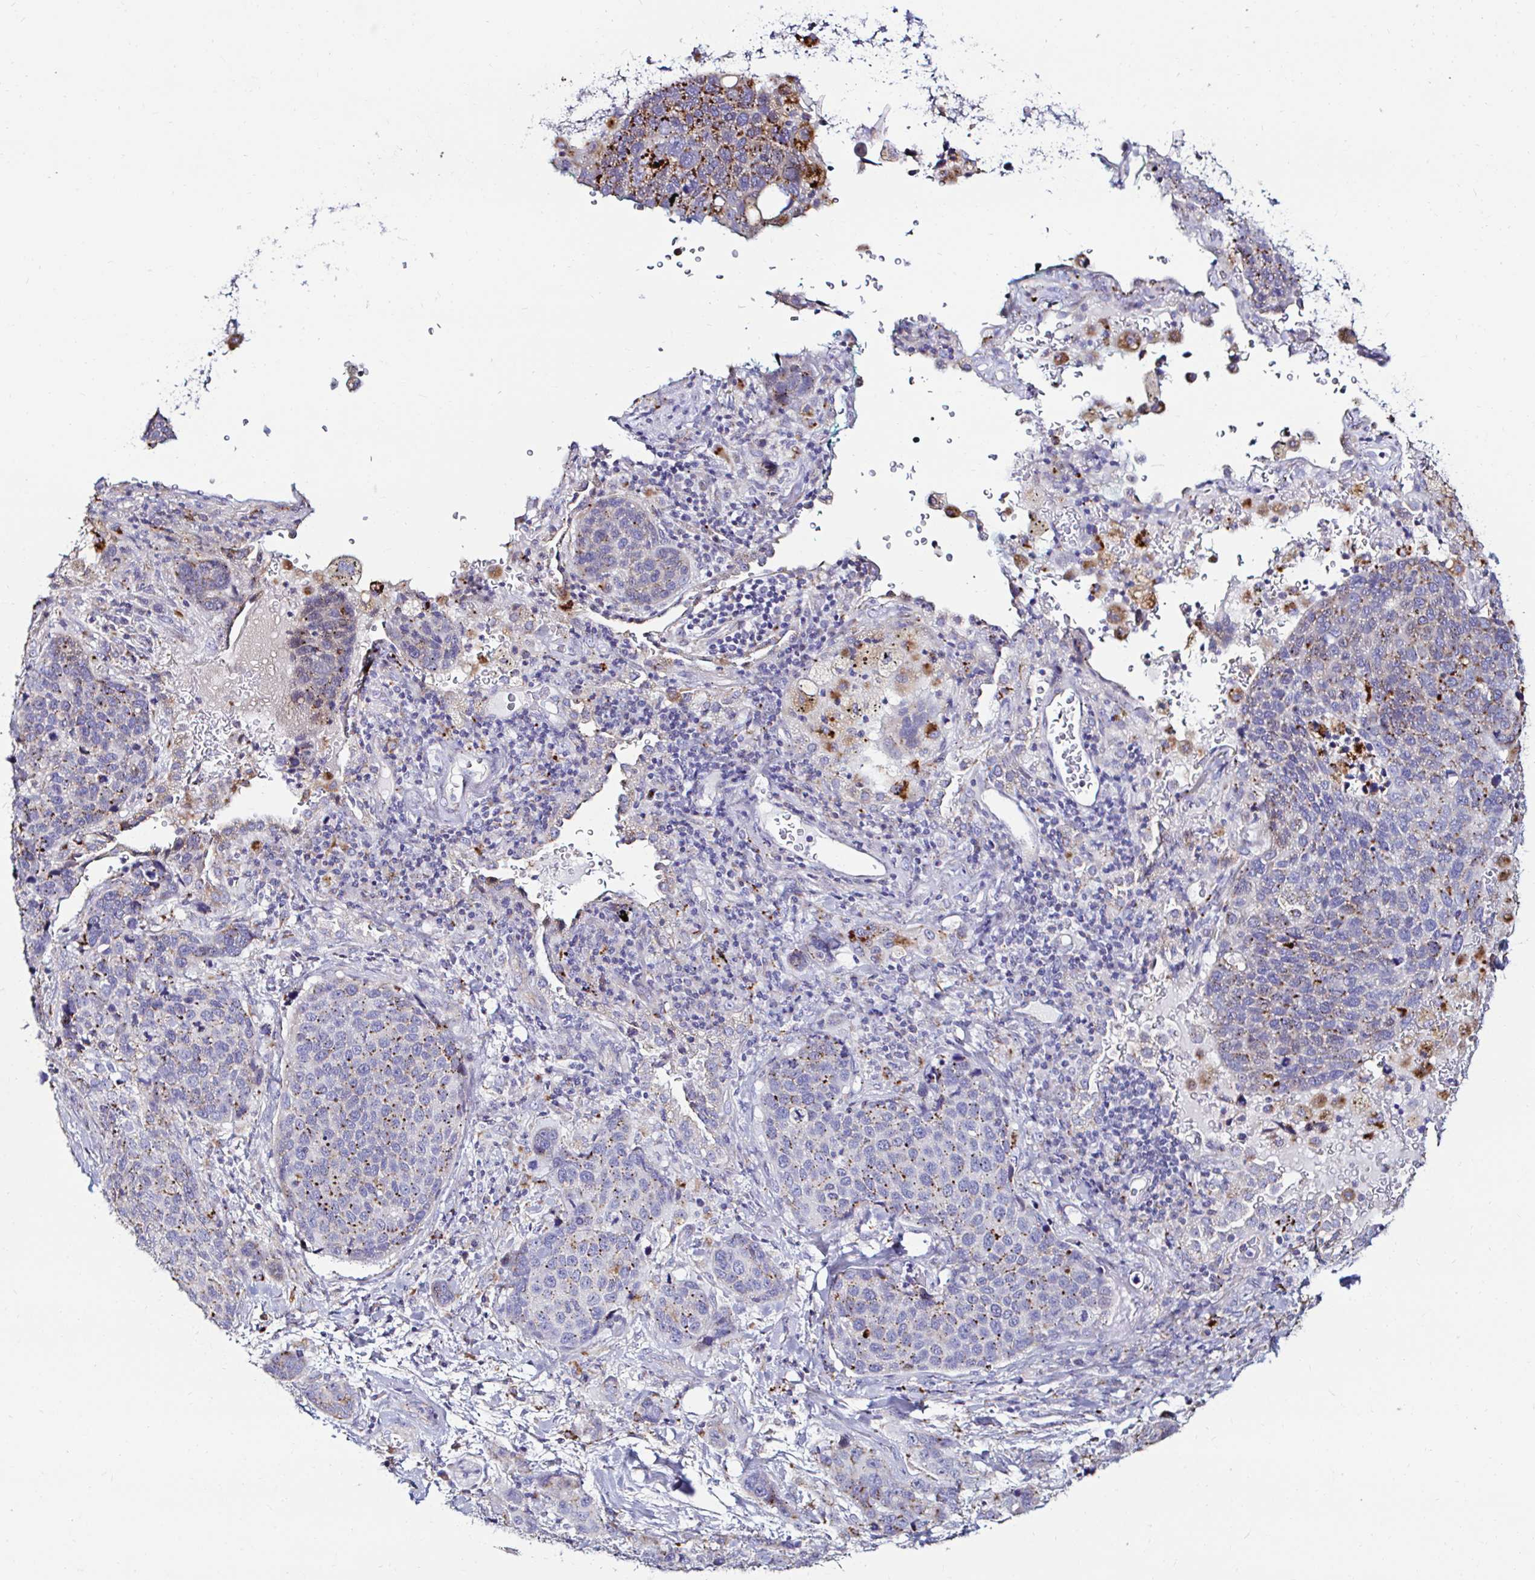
{"staining": {"intensity": "moderate", "quantity": "25%-75%", "location": "cytoplasmic/membranous"}, "tissue": "lung cancer", "cell_type": "Tumor cells", "image_type": "cancer", "snomed": [{"axis": "morphology", "description": "Squamous cell carcinoma, NOS"}, {"axis": "topography", "description": "Lymph node"}, {"axis": "topography", "description": "Lung"}], "caption": "This micrograph demonstrates immunohistochemistry staining of lung cancer (squamous cell carcinoma), with medium moderate cytoplasmic/membranous staining in about 25%-75% of tumor cells.", "gene": "GALNS", "patient": {"sex": "male", "age": 61}}